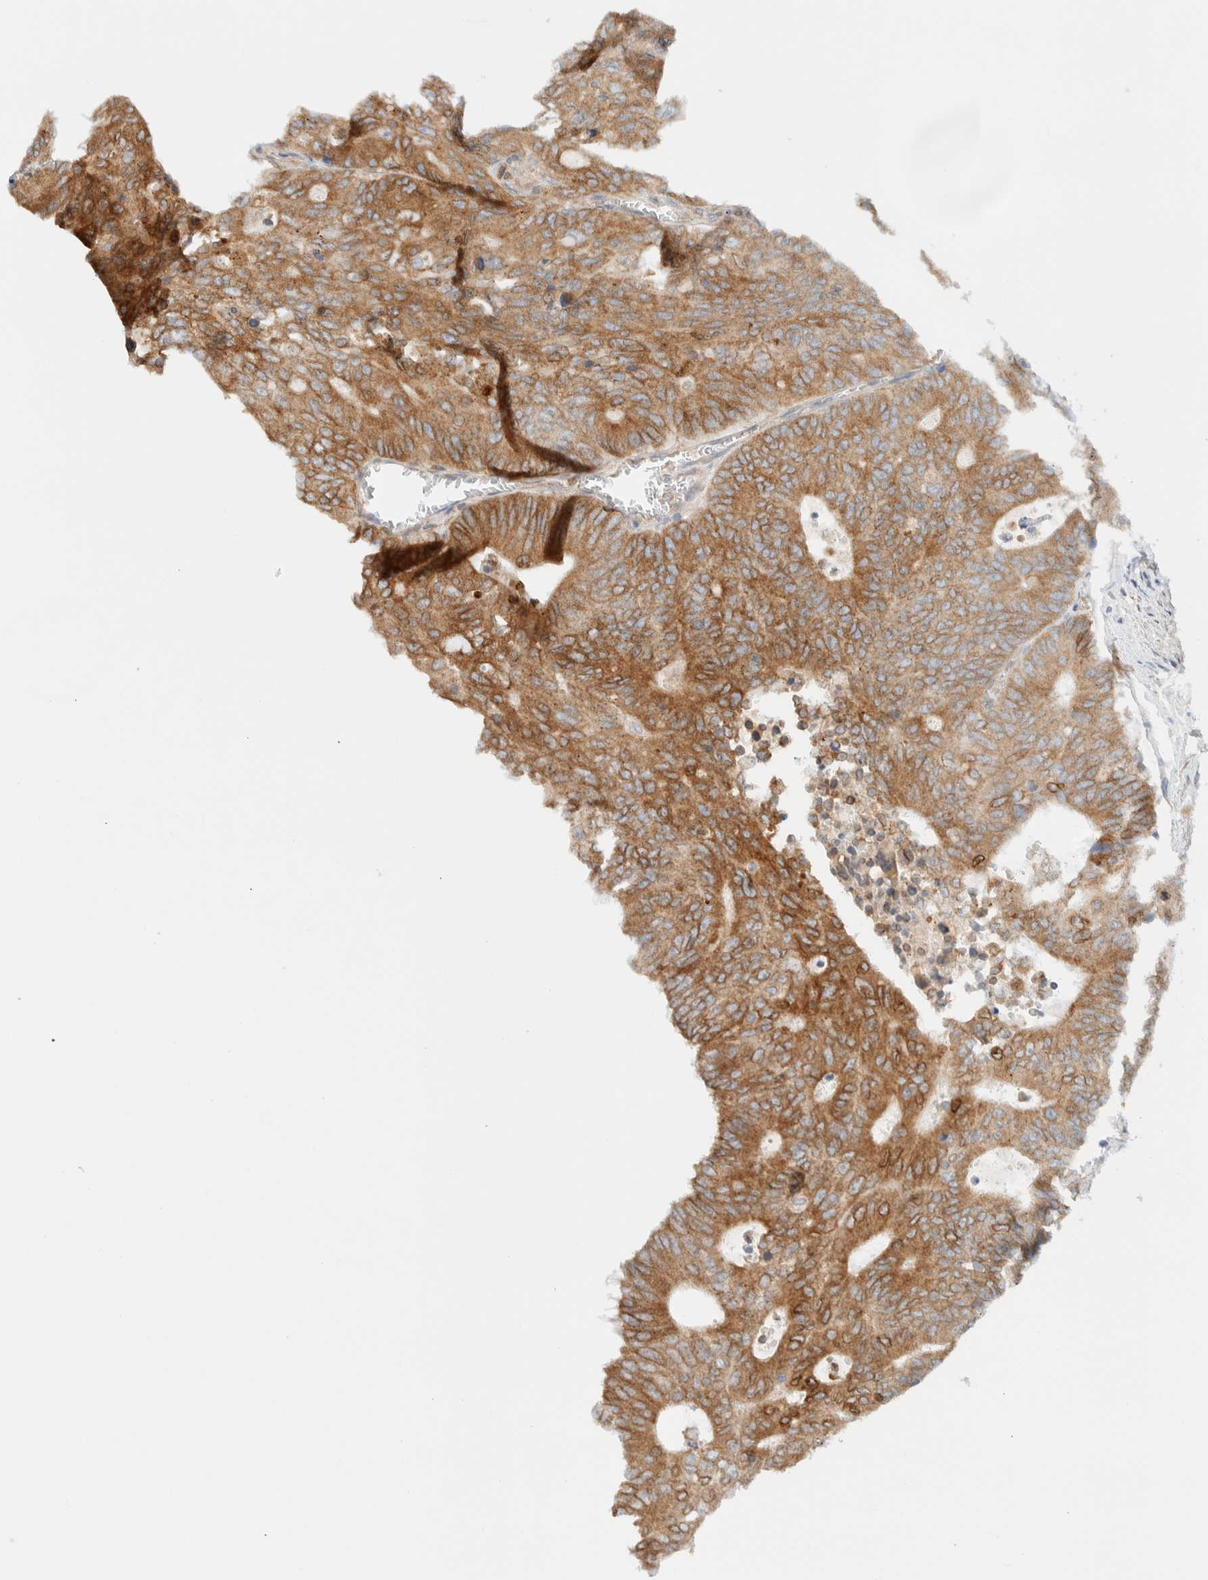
{"staining": {"intensity": "moderate", "quantity": ">75%", "location": "cytoplasmic/membranous"}, "tissue": "colorectal cancer", "cell_type": "Tumor cells", "image_type": "cancer", "snomed": [{"axis": "morphology", "description": "Adenocarcinoma, NOS"}, {"axis": "topography", "description": "Colon"}], "caption": "A brown stain highlights moderate cytoplasmic/membranous expression of a protein in colorectal cancer tumor cells.", "gene": "NT5C", "patient": {"sex": "male", "age": 87}}